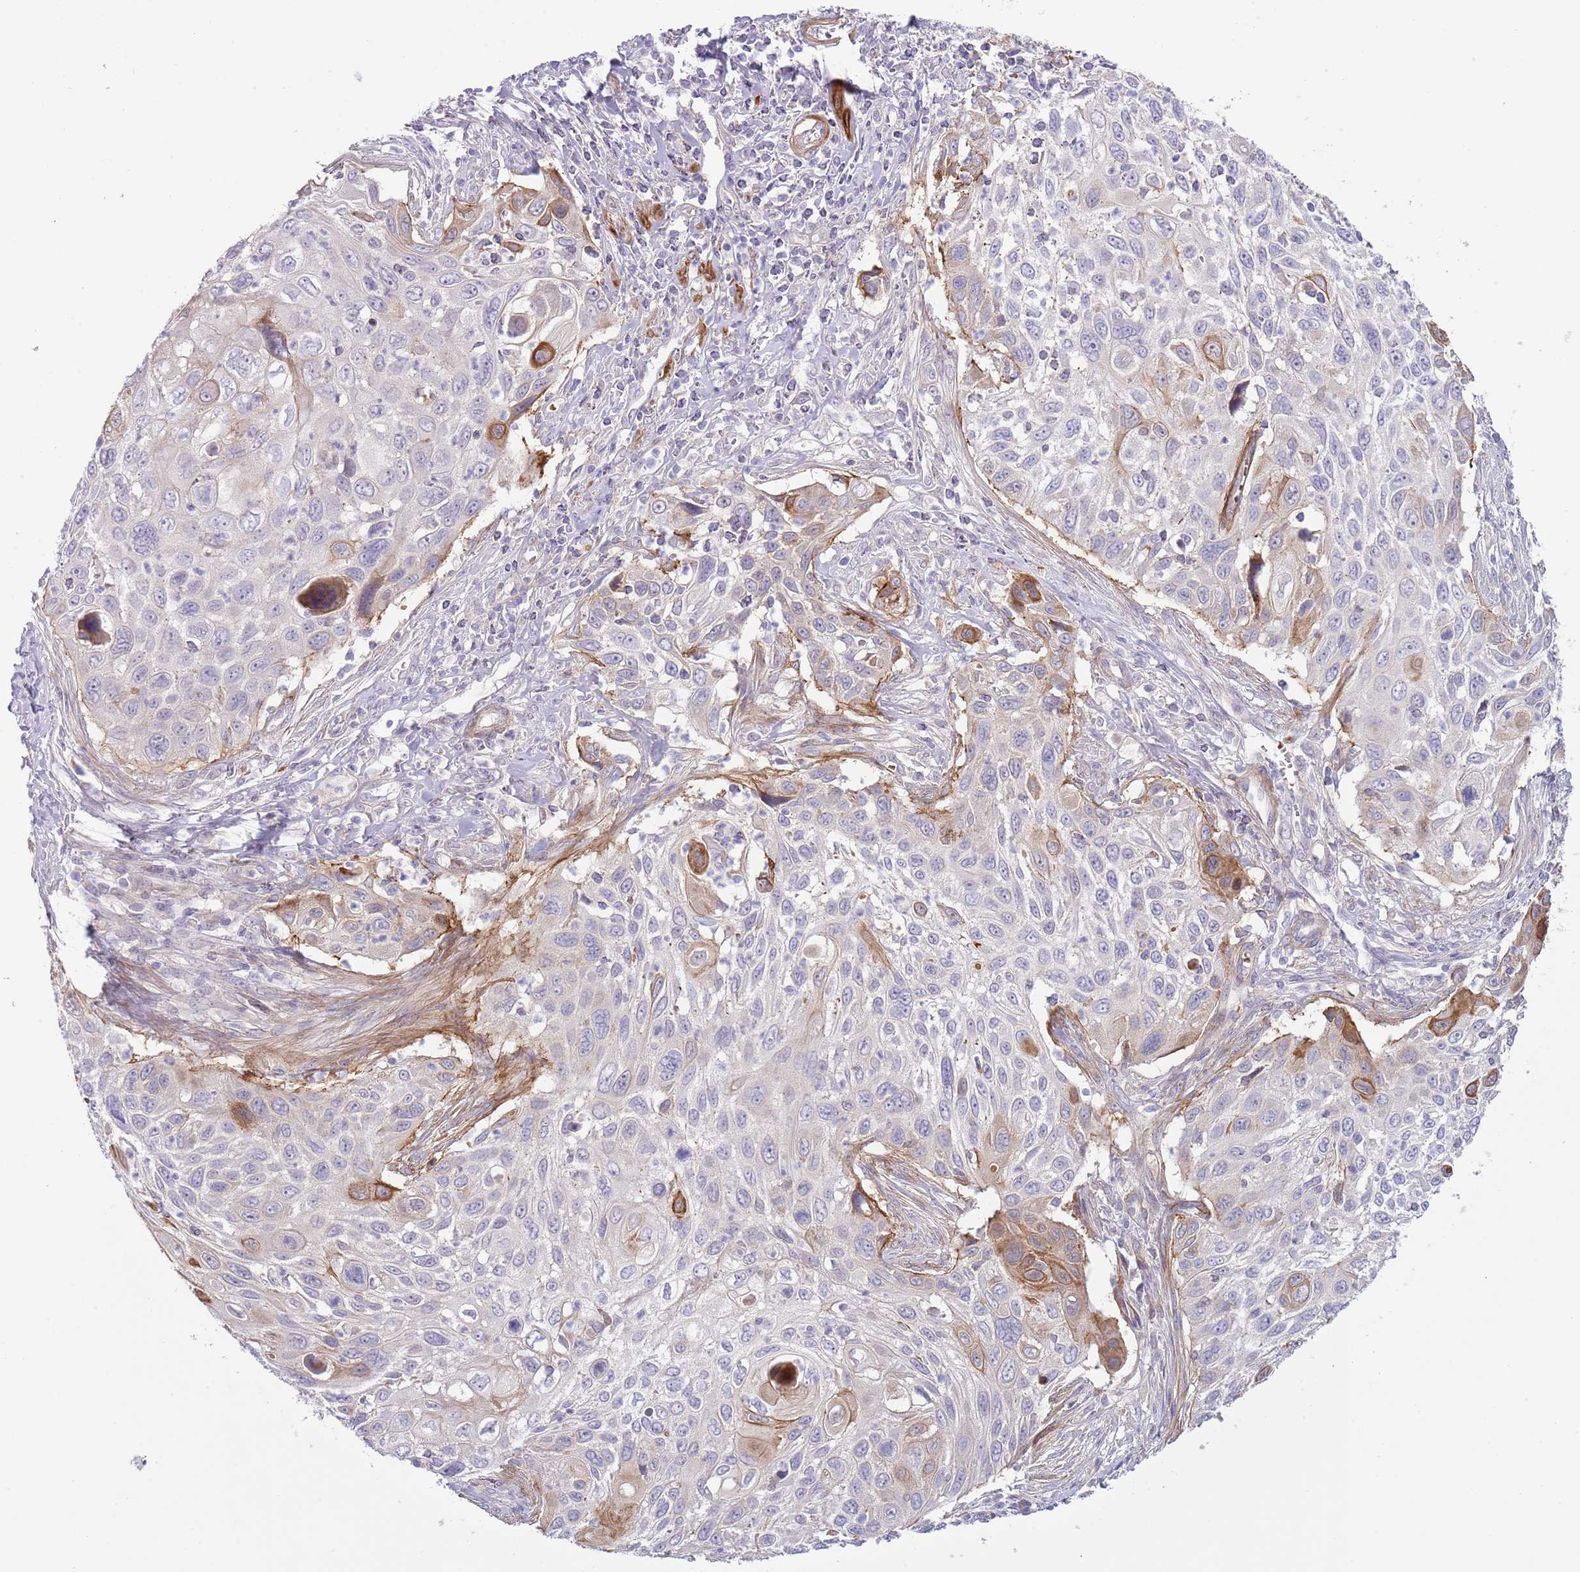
{"staining": {"intensity": "moderate", "quantity": "<25%", "location": "cytoplasmic/membranous"}, "tissue": "cervical cancer", "cell_type": "Tumor cells", "image_type": "cancer", "snomed": [{"axis": "morphology", "description": "Squamous cell carcinoma, NOS"}, {"axis": "topography", "description": "Cervix"}], "caption": "A micrograph of human cervical cancer (squamous cell carcinoma) stained for a protein demonstrates moderate cytoplasmic/membranous brown staining in tumor cells.", "gene": "TINAGL1", "patient": {"sex": "female", "age": 70}}